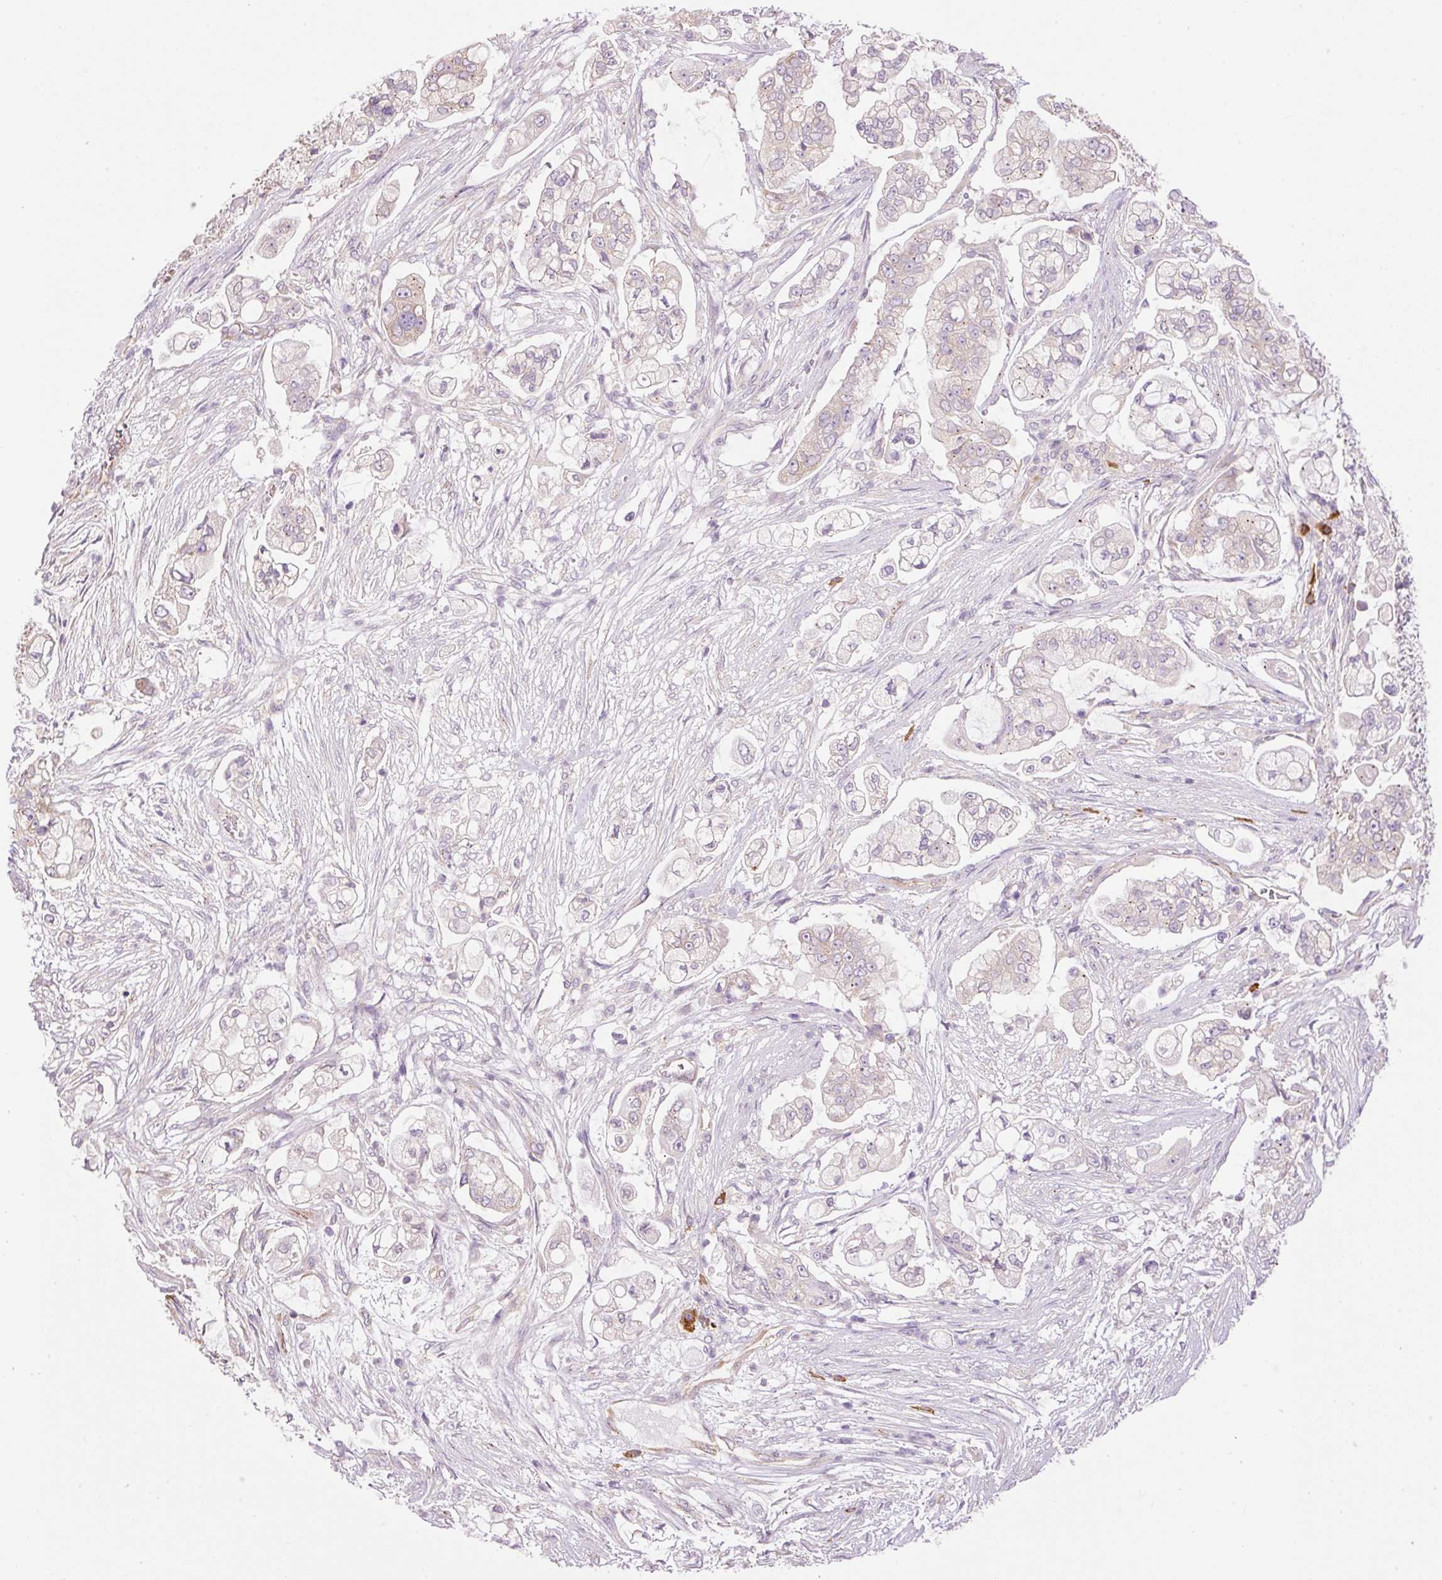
{"staining": {"intensity": "negative", "quantity": "none", "location": "none"}, "tissue": "pancreatic cancer", "cell_type": "Tumor cells", "image_type": "cancer", "snomed": [{"axis": "morphology", "description": "Adenocarcinoma, NOS"}, {"axis": "topography", "description": "Pancreas"}], "caption": "Immunohistochemistry (IHC) photomicrograph of human pancreatic cancer stained for a protein (brown), which displays no expression in tumor cells.", "gene": "PNPLA5", "patient": {"sex": "female", "age": 69}}